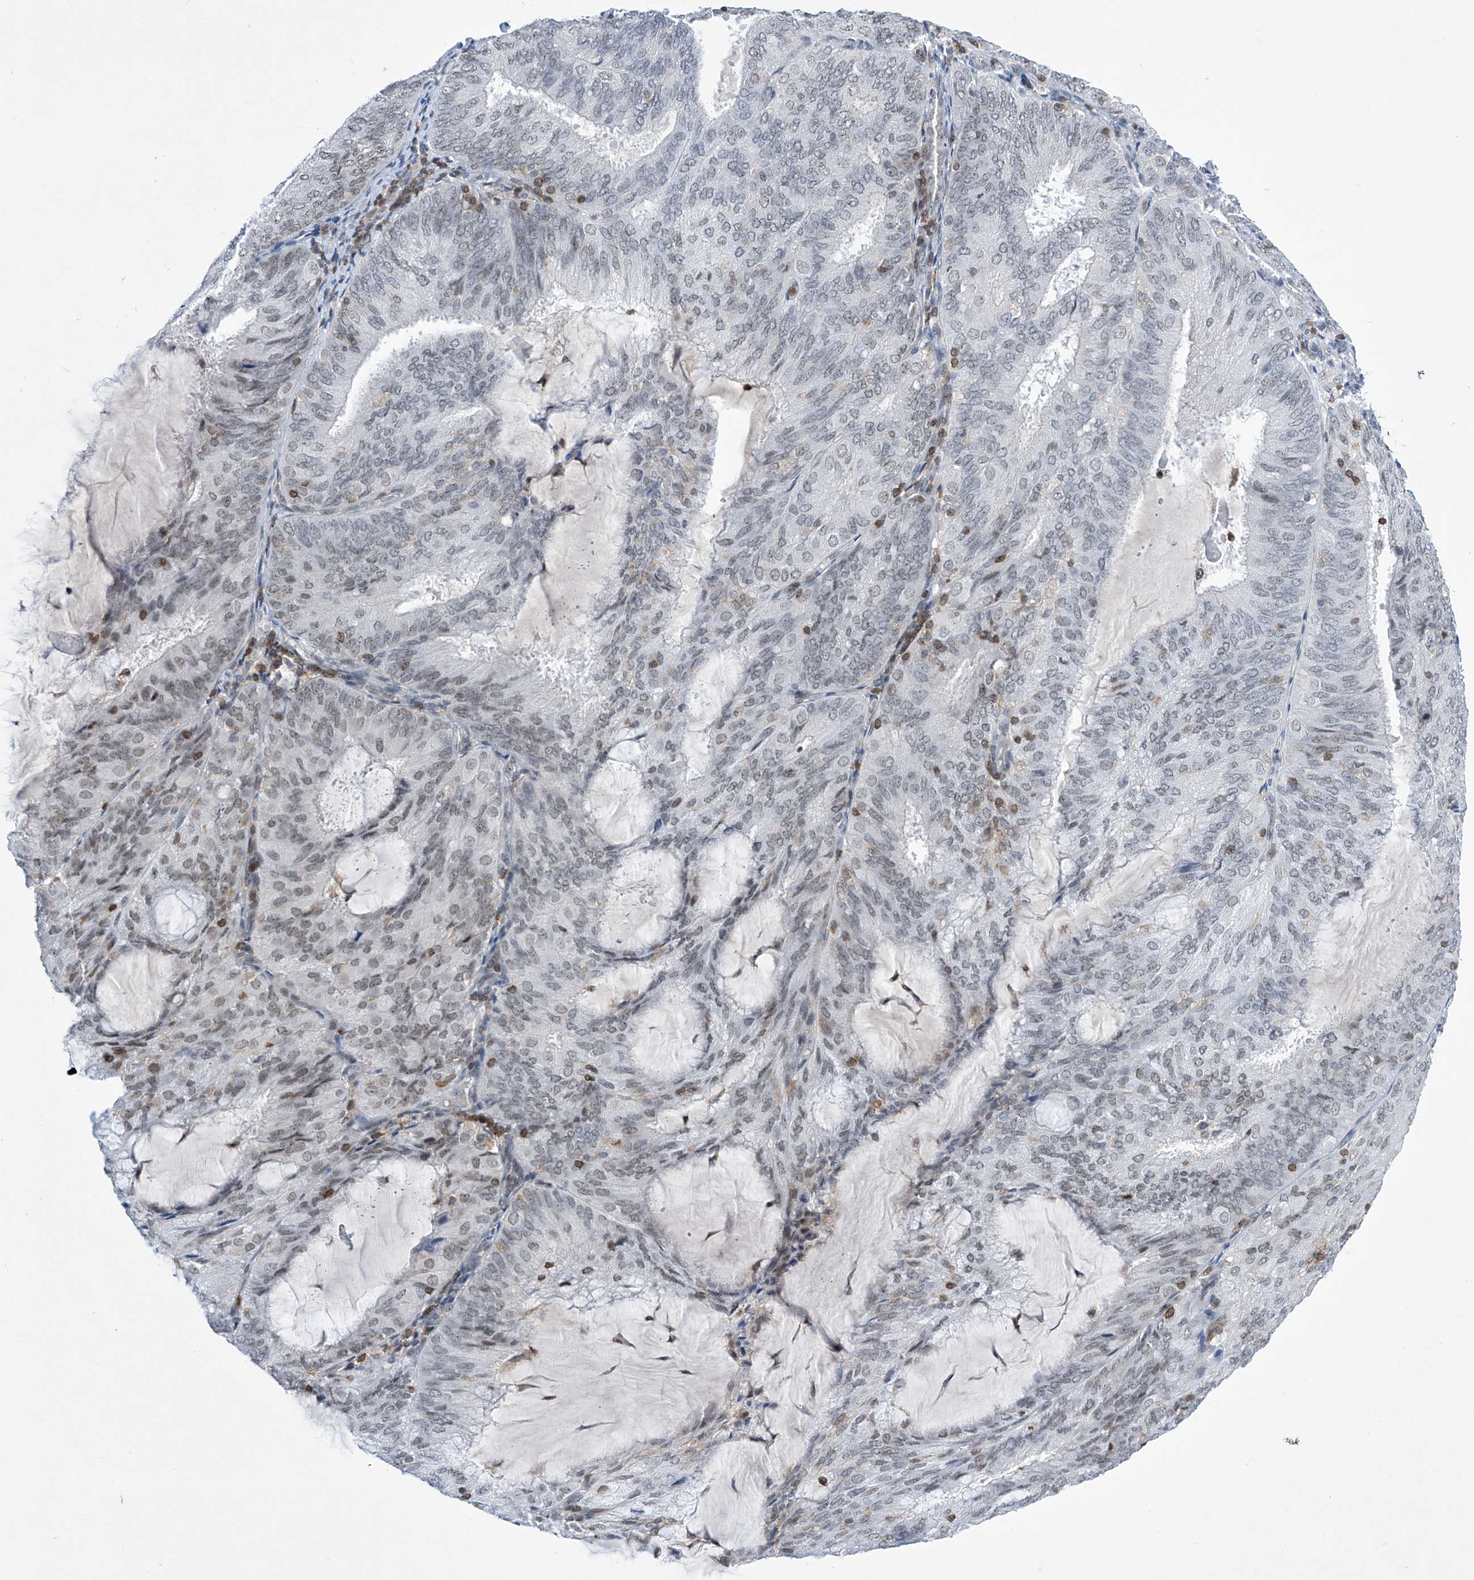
{"staining": {"intensity": "weak", "quantity": "<25%", "location": "nuclear"}, "tissue": "endometrial cancer", "cell_type": "Tumor cells", "image_type": "cancer", "snomed": [{"axis": "morphology", "description": "Adenocarcinoma, NOS"}, {"axis": "topography", "description": "Endometrium"}], "caption": "DAB (3,3'-diaminobenzidine) immunohistochemical staining of human adenocarcinoma (endometrial) shows no significant positivity in tumor cells.", "gene": "MSL3", "patient": {"sex": "female", "age": 81}}